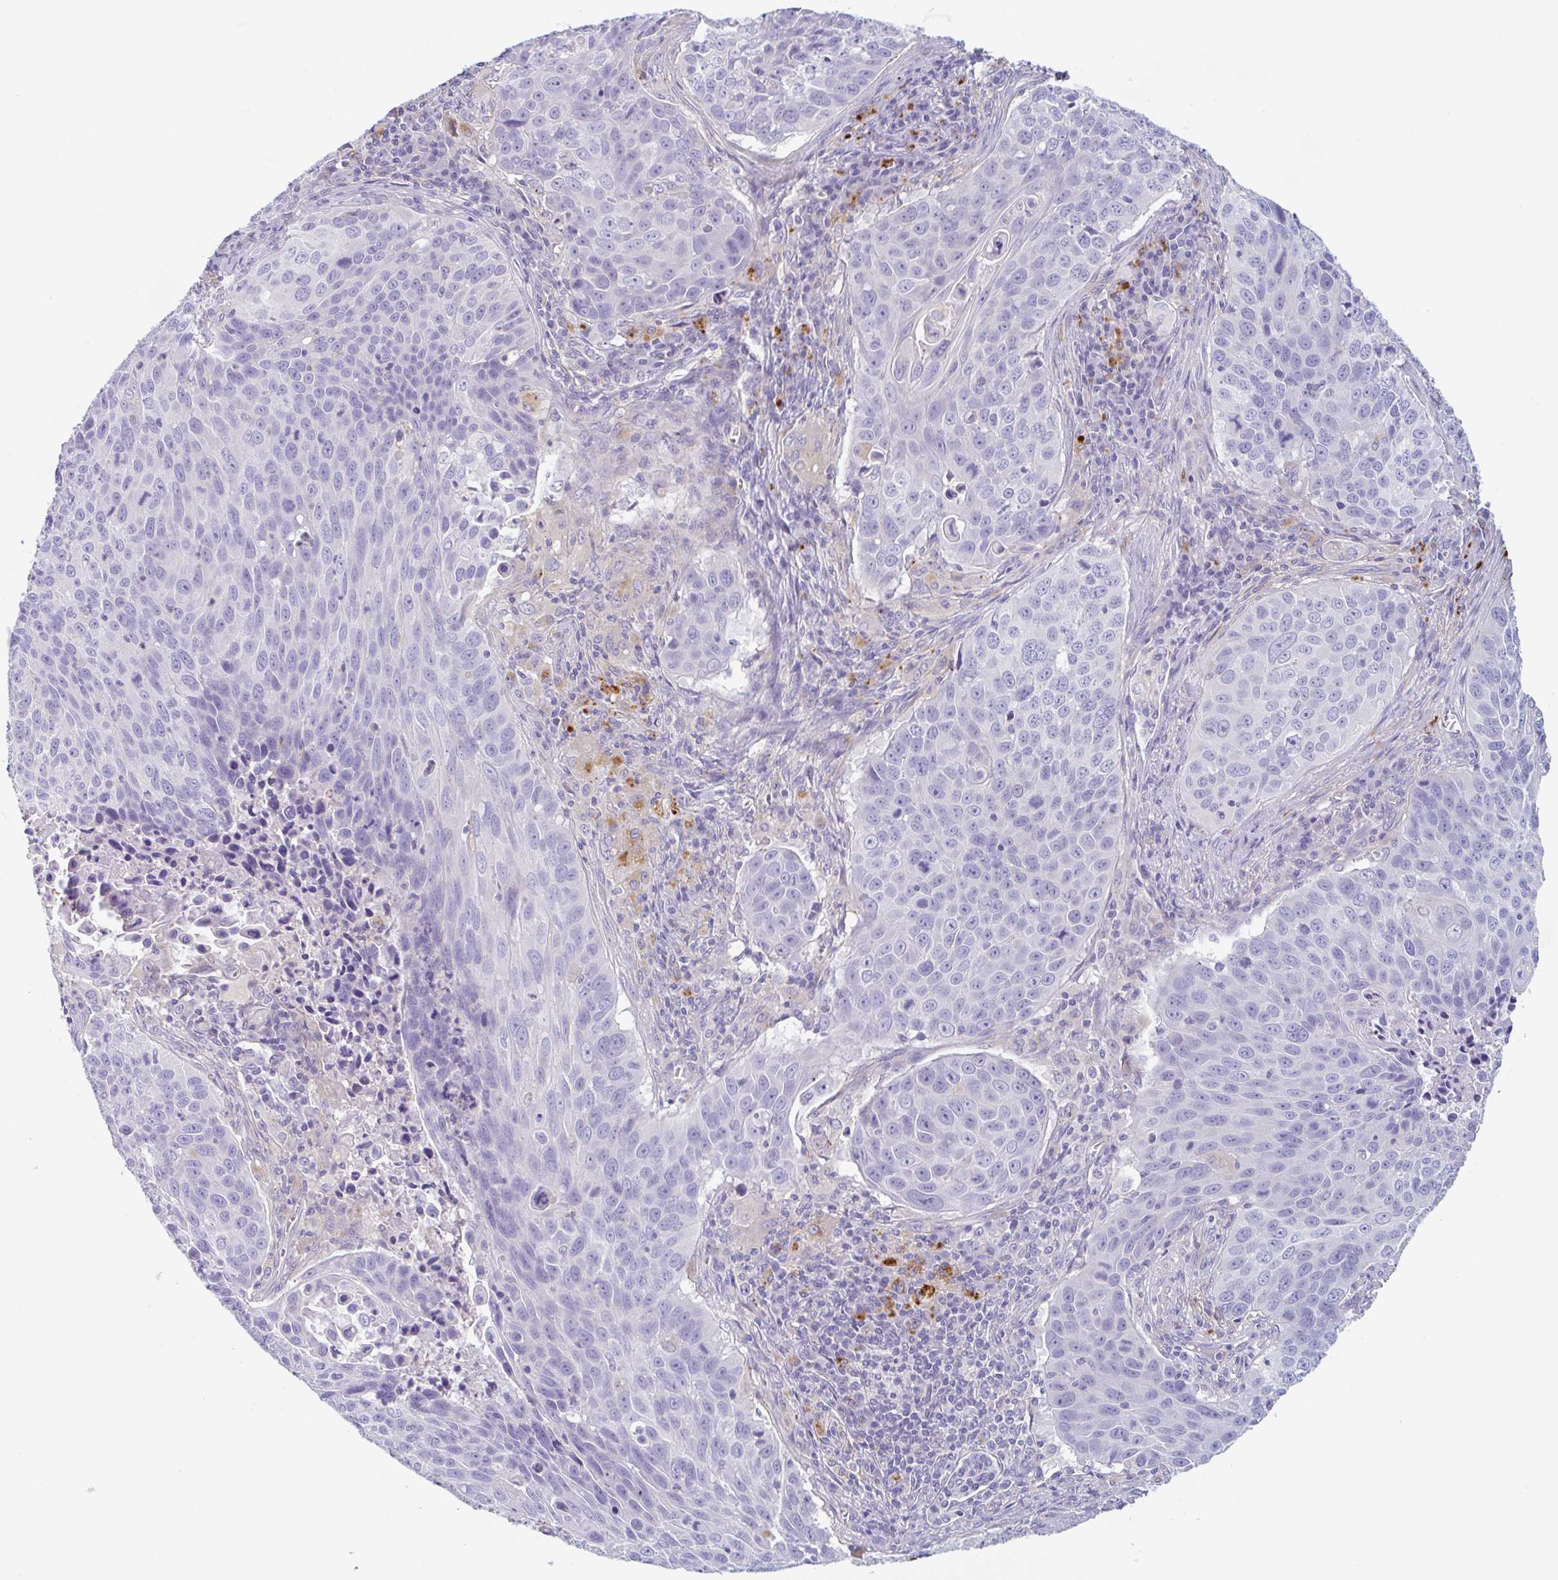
{"staining": {"intensity": "negative", "quantity": "none", "location": "none"}, "tissue": "lung cancer", "cell_type": "Tumor cells", "image_type": "cancer", "snomed": [{"axis": "morphology", "description": "Squamous cell carcinoma, NOS"}, {"axis": "topography", "description": "Lung"}], "caption": "Immunohistochemistry histopathology image of human lung cancer (squamous cell carcinoma) stained for a protein (brown), which exhibits no staining in tumor cells.", "gene": "LENG9", "patient": {"sex": "male", "age": 78}}